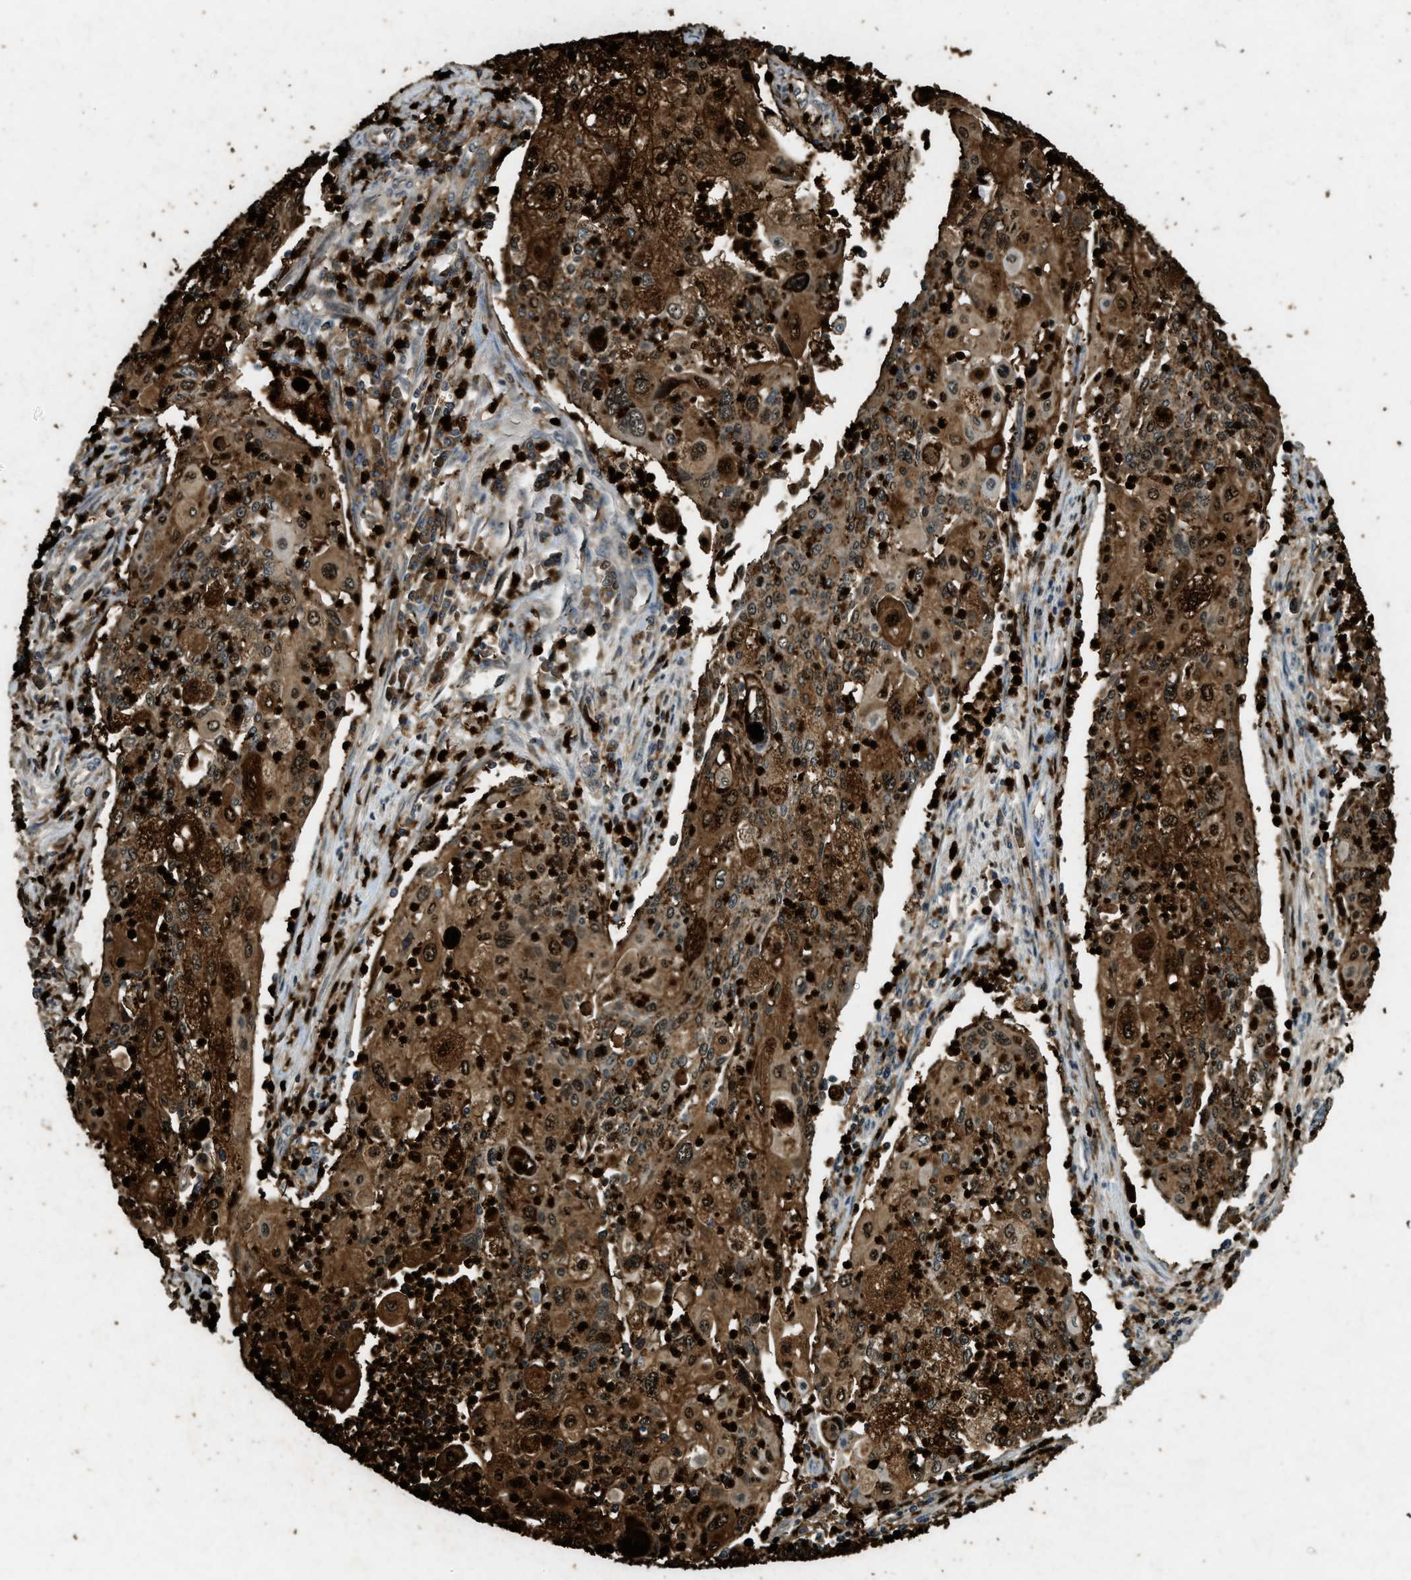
{"staining": {"intensity": "strong", "quantity": ">75%", "location": "cytoplasmic/membranous,nuclear"}, "tissue": "cervical cancer", "cell_type": "Tumor cells", "image_type": "cancer", "snomed": [{"axis": "morphology", "description": "Squamous cell carcinoma, NOS"}, {"axis": "topography", "description": "Cervix"}], "caption": "The photomicrograph reveals staining of cervical squamous cell carcinoma, revealing strong cytoplasmic/membranous and nuclear protein expression (brown color) within tumor cells.", "gene": "RNF141", "patient": {"sex": "female", "age": 40}}